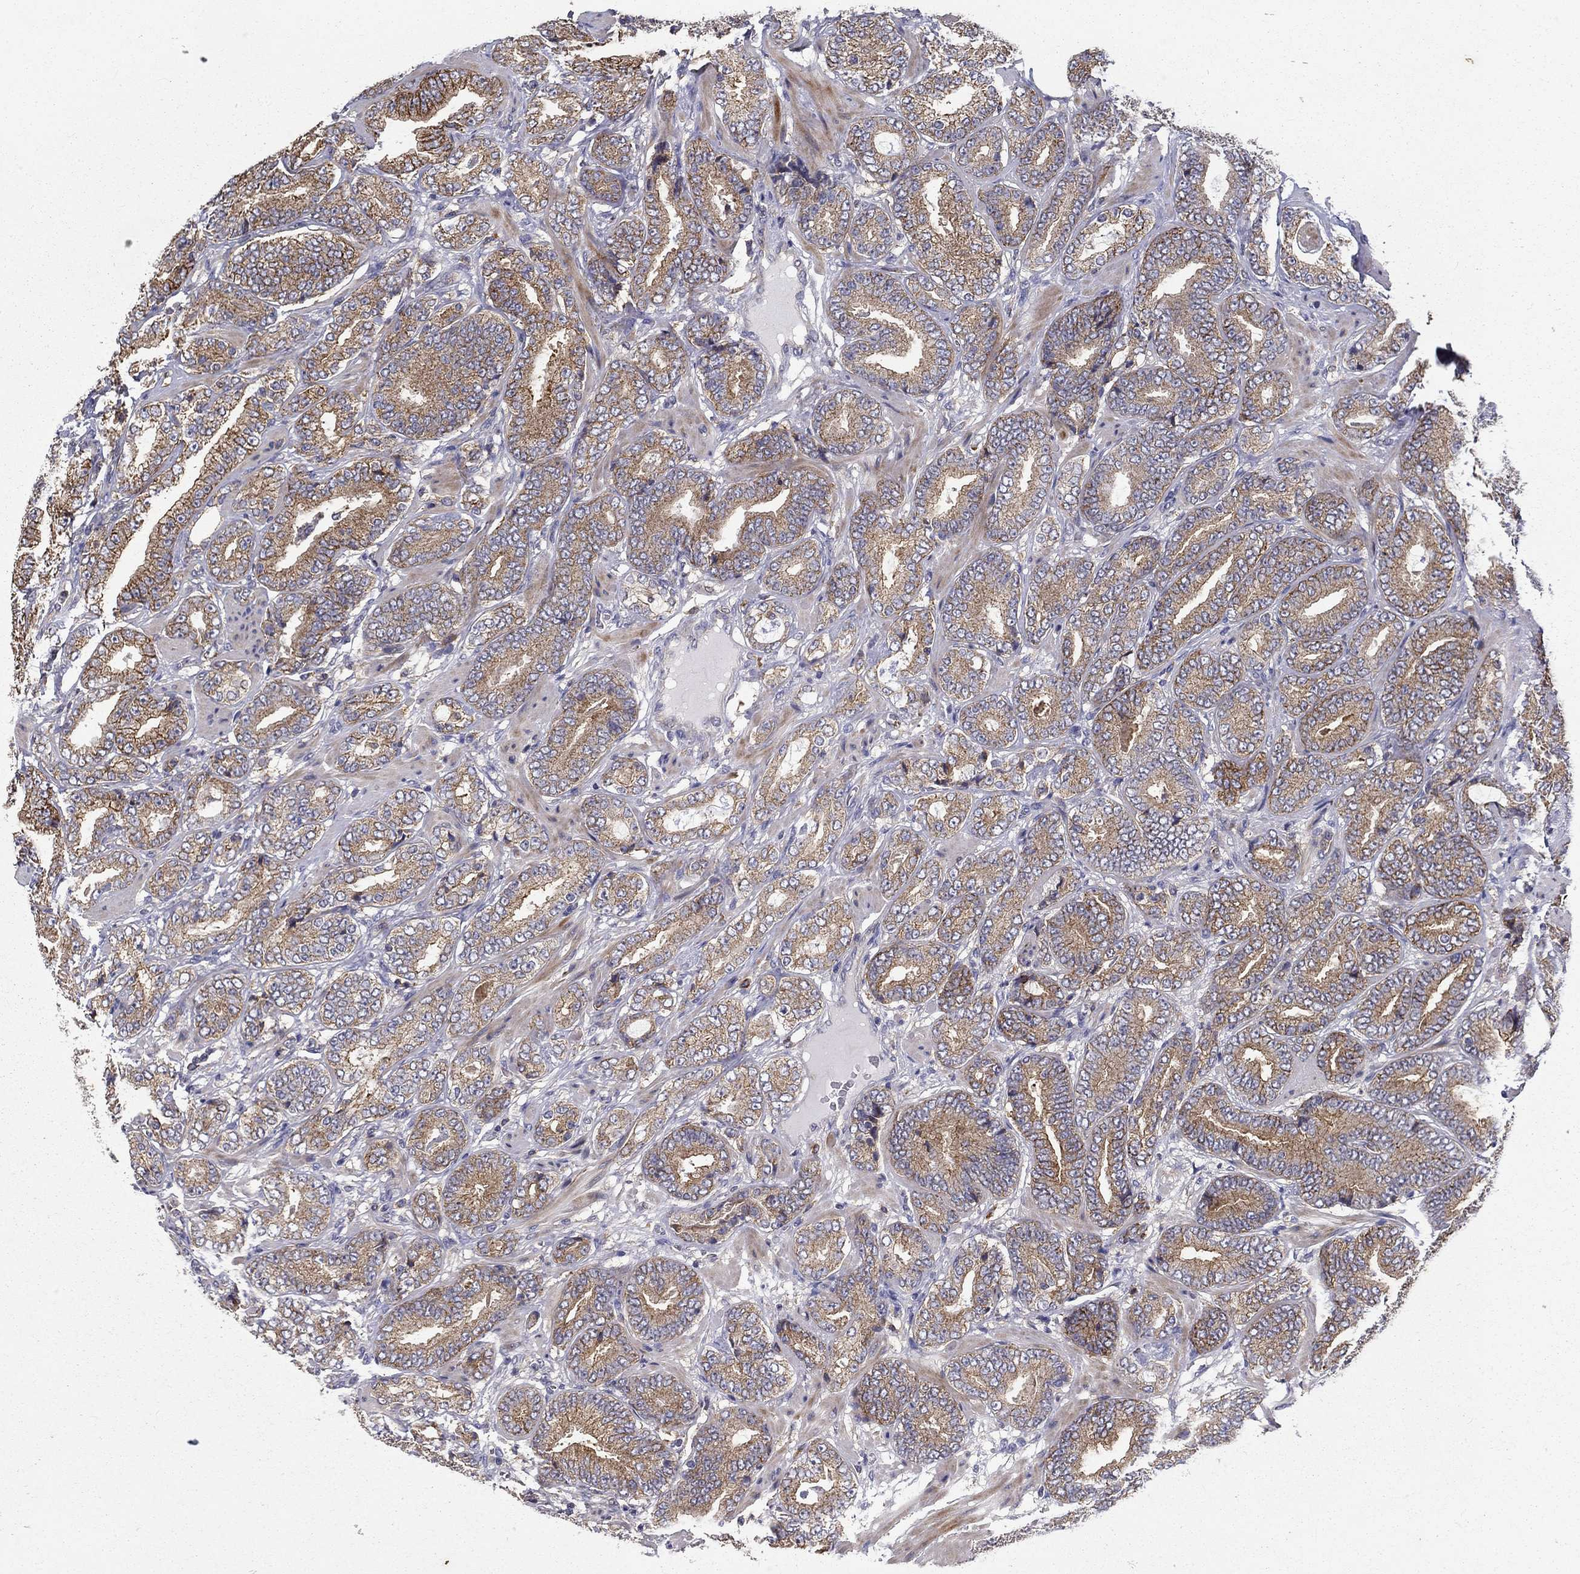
{"staining": {"intensity": "strong", "quantity": "25%-75%", "location": "cytoplasmic/membranous"}, "tissue": "prostate cancer", "cell_type": "Tumor cells", "image_type": "cancer", "snomed": [{"axis": "morphology", "description": "Adenocarcinoma, Low grade"}, {"axis": "topography", "description": "Prostate"}], "caption": "Protein analysis of prostate low-grade adenocarcinoma tissue demonstrates strong cytoplasmic/membranous expression in approximately 25%-75% of tumor cells. Using DAB (brown) and hematoxylin (blue) stains, captured at high magnification using brightfield microscopy.", "gene": "ALDH4A1", "patient": {"sex": "male", "age": 60}}